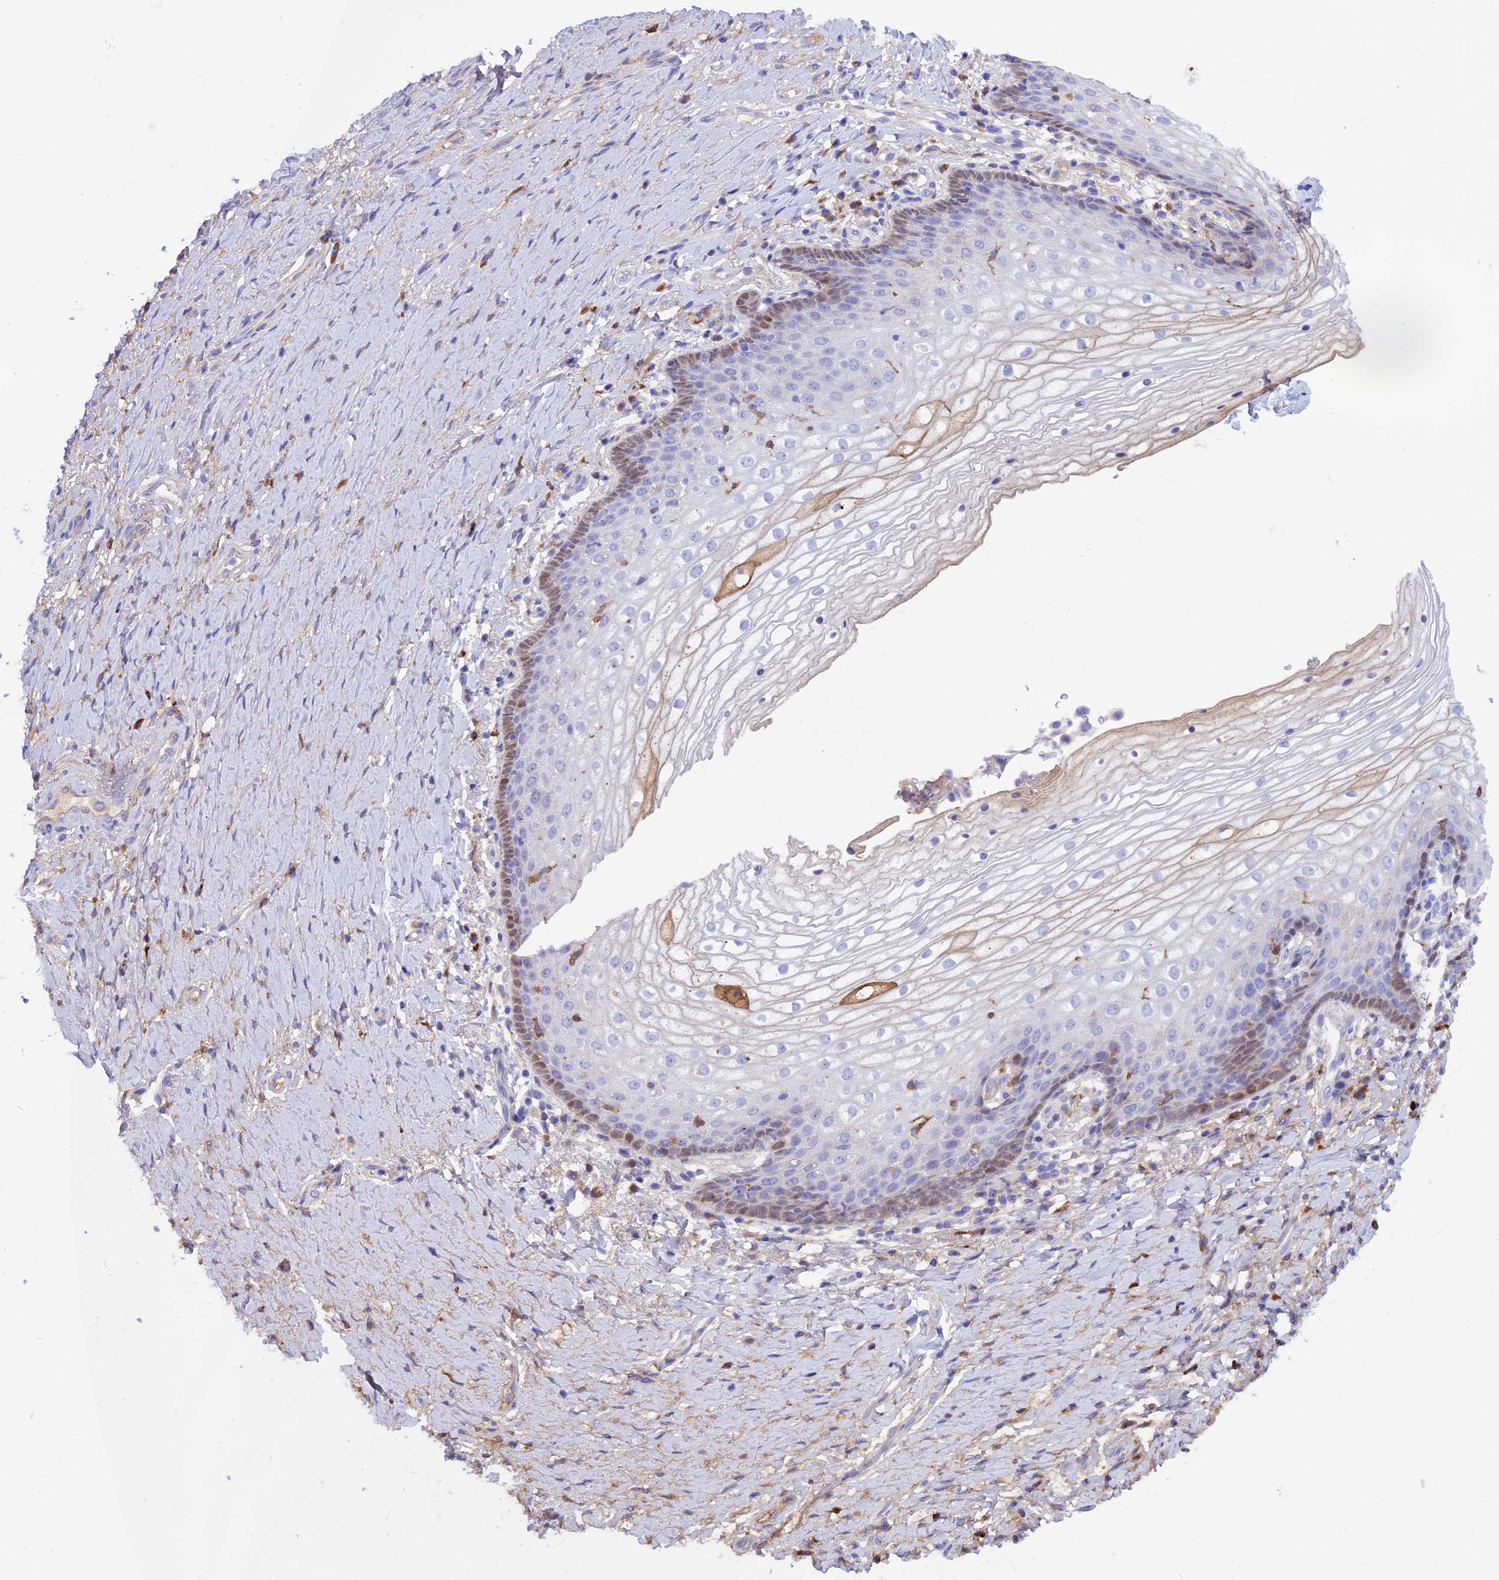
{"staining": {"intensity": "moderate", "quantity": "<25%", "location": "cytoplasmic/membranous"}, "tissue": "vagina", "cell_type": "Squamous epithelial cells", "image_type": "normal", "snomed": [{"axis": "morphology", "description": "Normal tissue, NOS"}, {"axis": "topography", "description": "Vagina"}], "caption": "Brown immunohistochemical staining in normal vagina displays moderate cytoplasmic/membranous expression in approximately <25% of squamous epithelial cells. The staining was performed using DAB, with brown indicating positive protein expression. Nuclei are stained blue with hematoxylin.", "gene": "IGSF6", "patient": {"sex": "female", "age": 60}}